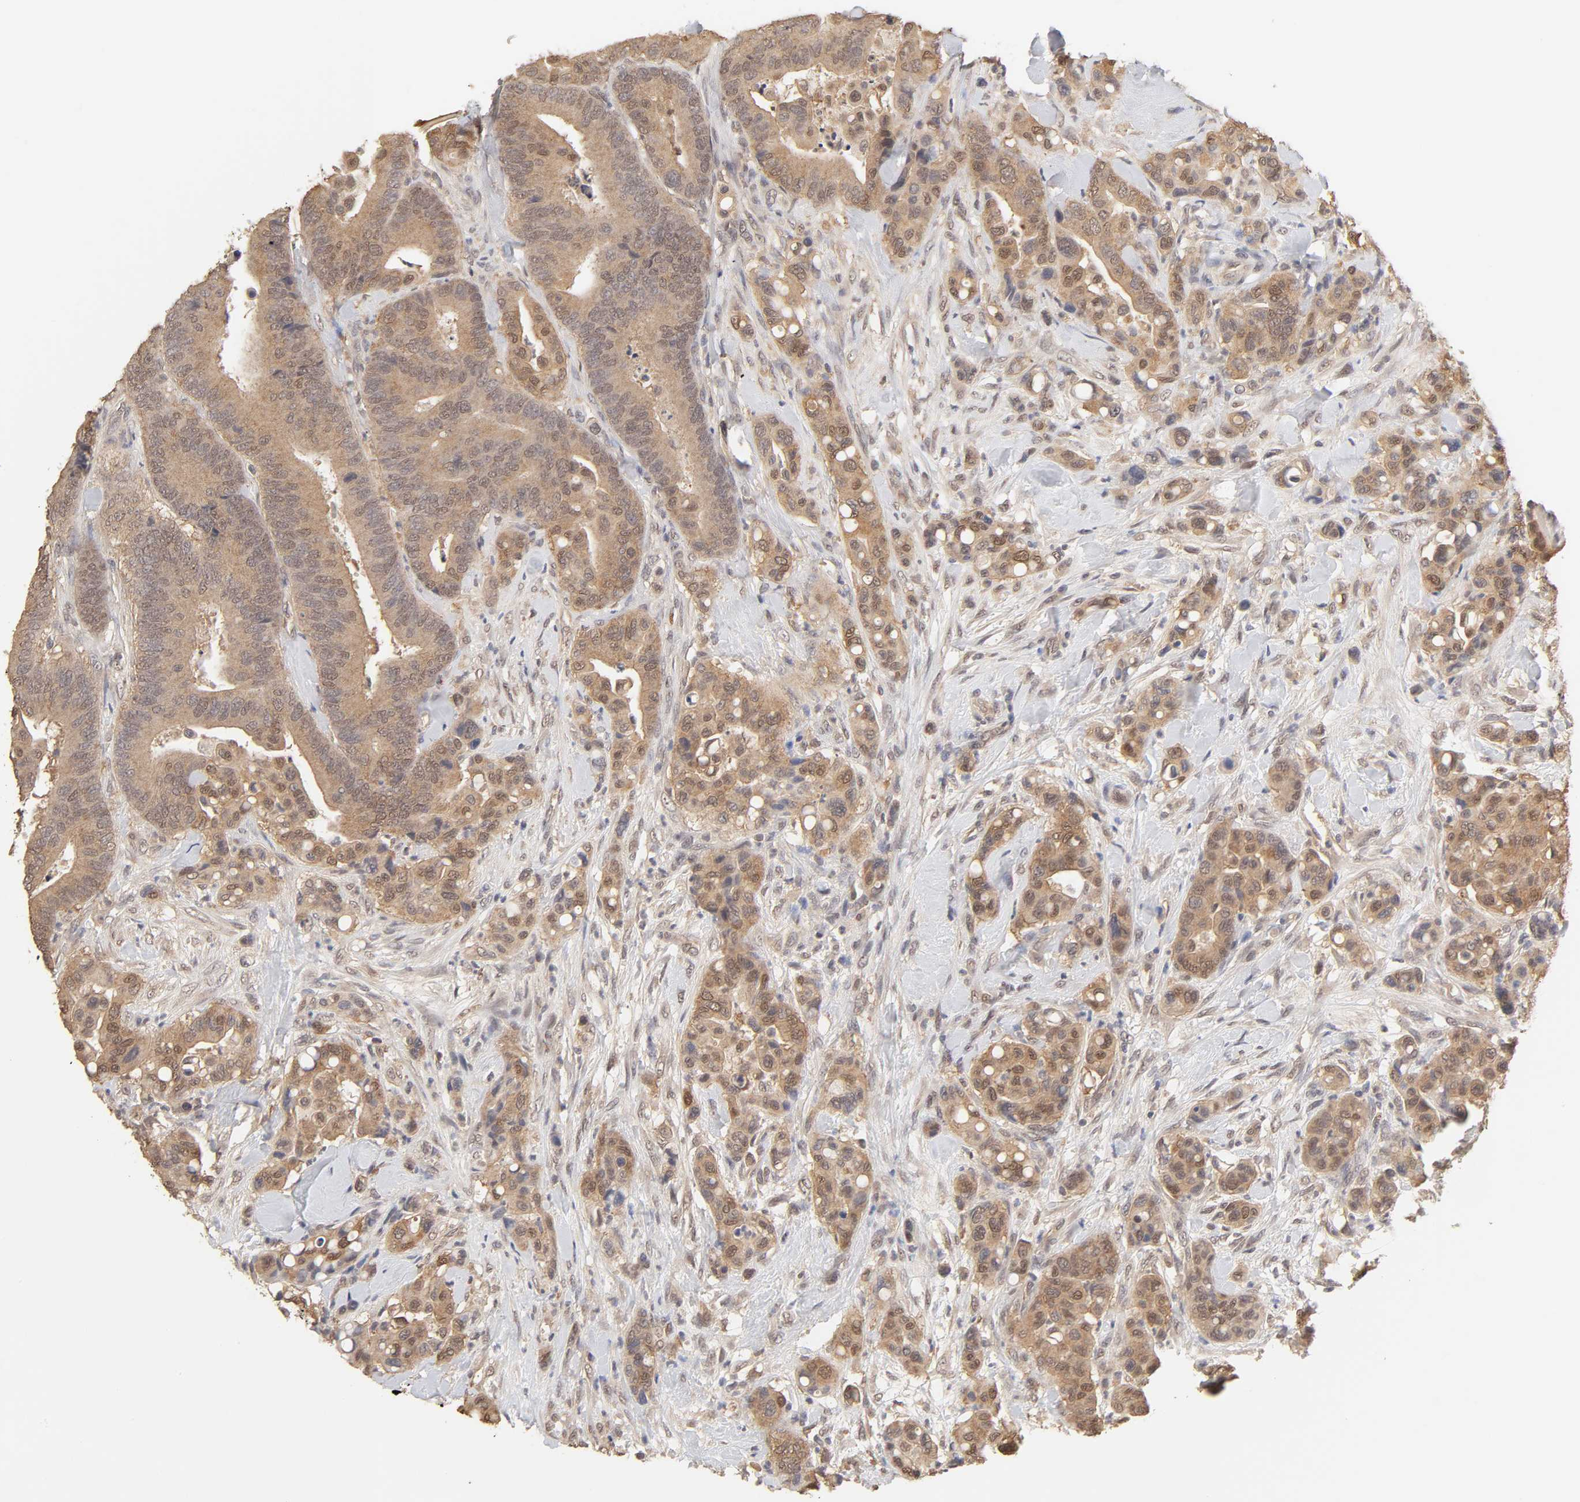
{"staining": {"intensity": "moderate", "quantity": ">75%", "location": "cytoplasmic/membranous"}, "tissue": "colorectal cancer", "cell_type": "Tumor cells", "image_type": "cancer", "snomed": [{"axis": "morphology", "description": "Normal tissue, NOS"}, {"axis": "morphology", "description": "Adenocarcinoma, NOS"}, {"axis": "topography", "description": "Colon"}], "caption": "Tumor cells reveal medium levels of moderate cytoplasmic/membranous expression in approximately >75% of cells in human colorectal adenocarcinoma. The staining was performed using DAB to visualize the protein expression in brown, while the nuclei were stained in blue with hematoxylin (Magnification: 20x).", "gene": "MAPK1", "patient": {"sex": "male", "age": 82}}